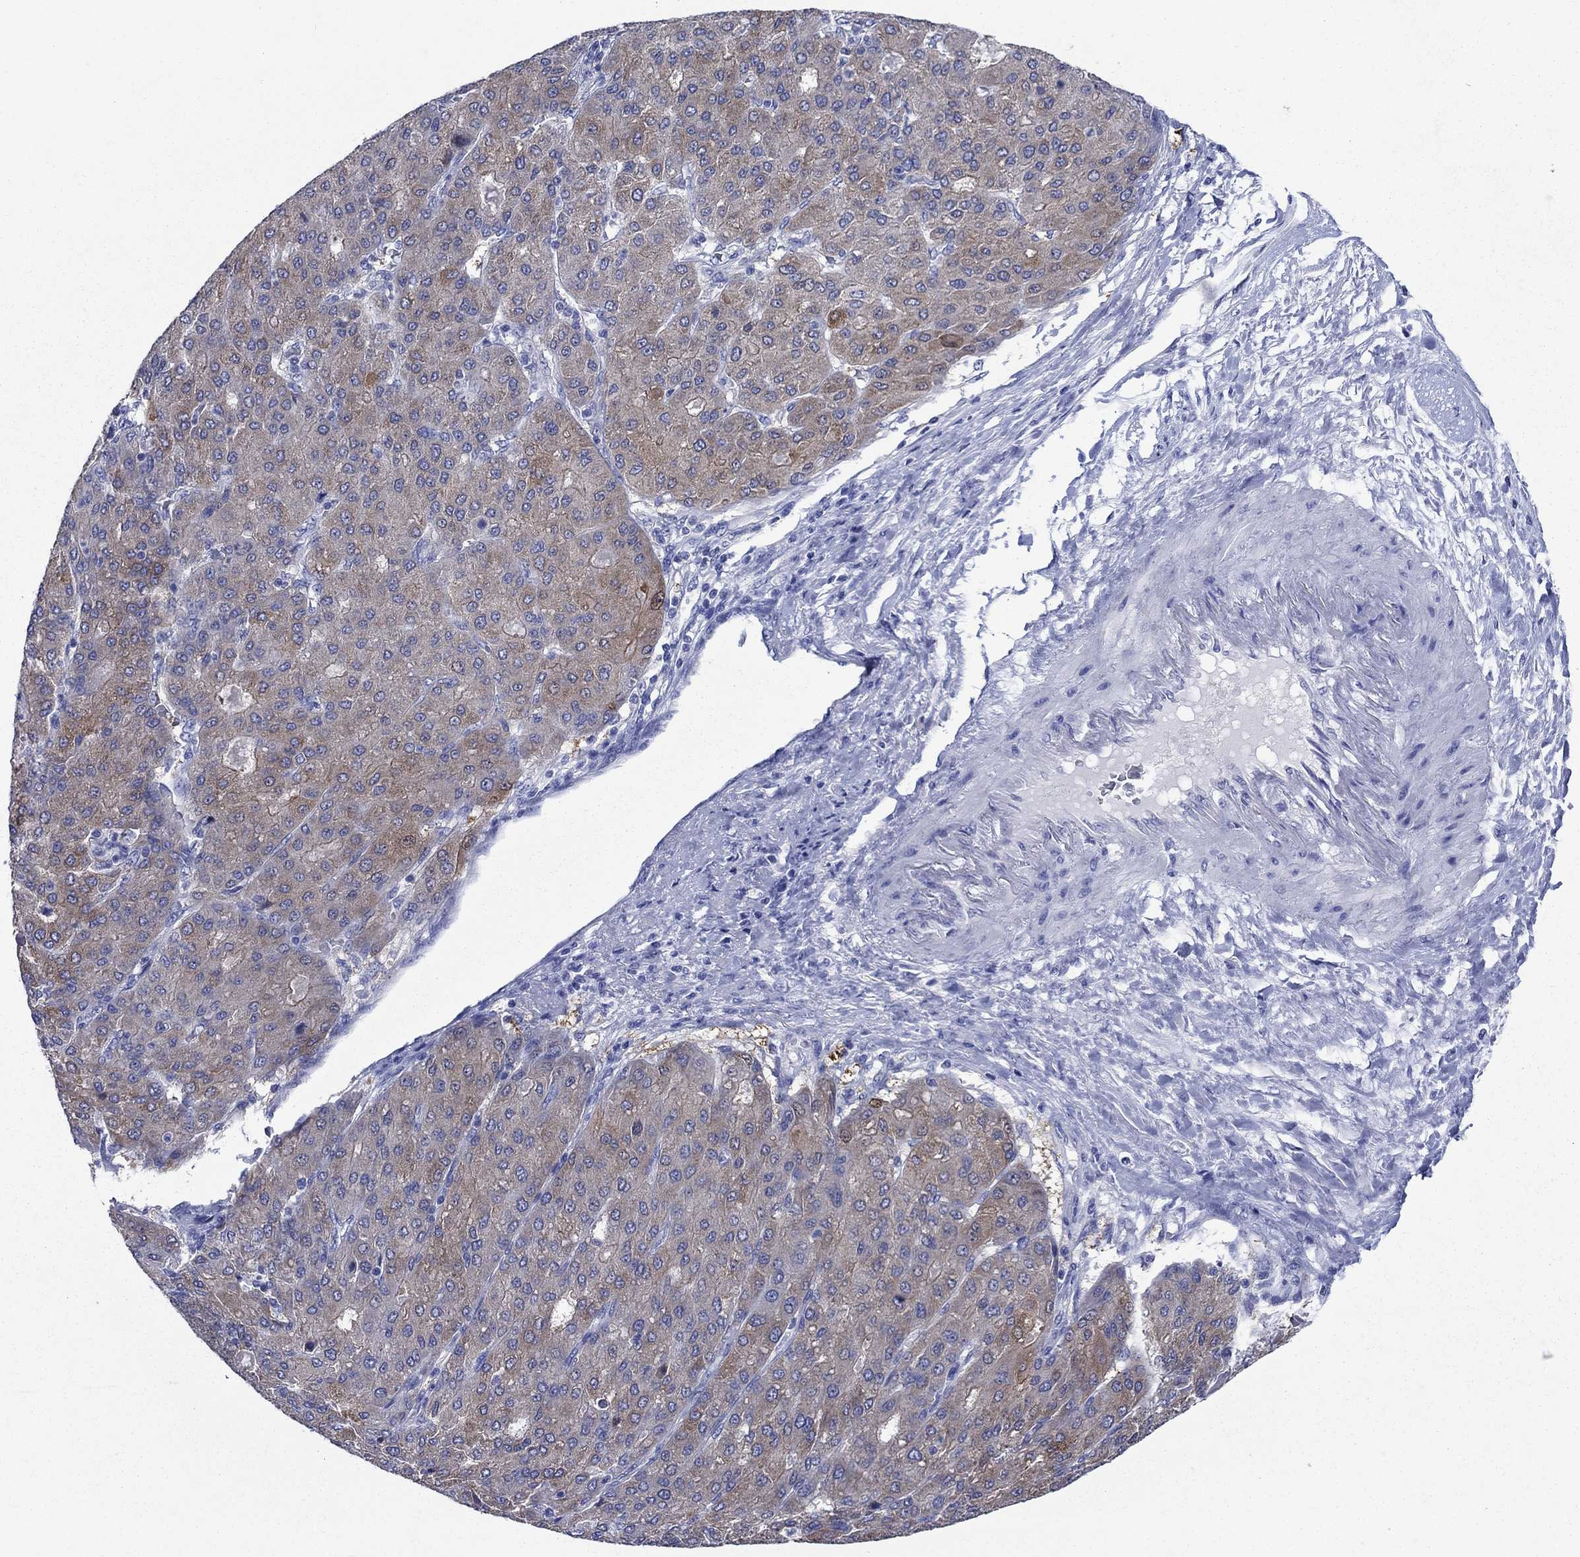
{"staining": {"intensity": "moderate", "quantity": "25%-75%", "location": "cytoplasmic/membranous"}, "tissue": "liver cancer", "cell_type": "Tumor cells", "image_type": "cancer", "snomed": [{"axis": "morphology", "description": "Carcinoma, Hepatocellular, NOS"}, {"axis": "topography", "description": "Liver"}], "caption": "Human hepatocellular carcinoma (liver) stained for a protein (brown) reveals moderate cytoplasmic/membranous positive expression in about 25%-75% of tumor cells.", "gene": "SULT2B1", "patient": {"sex": "male", "age": 65}}